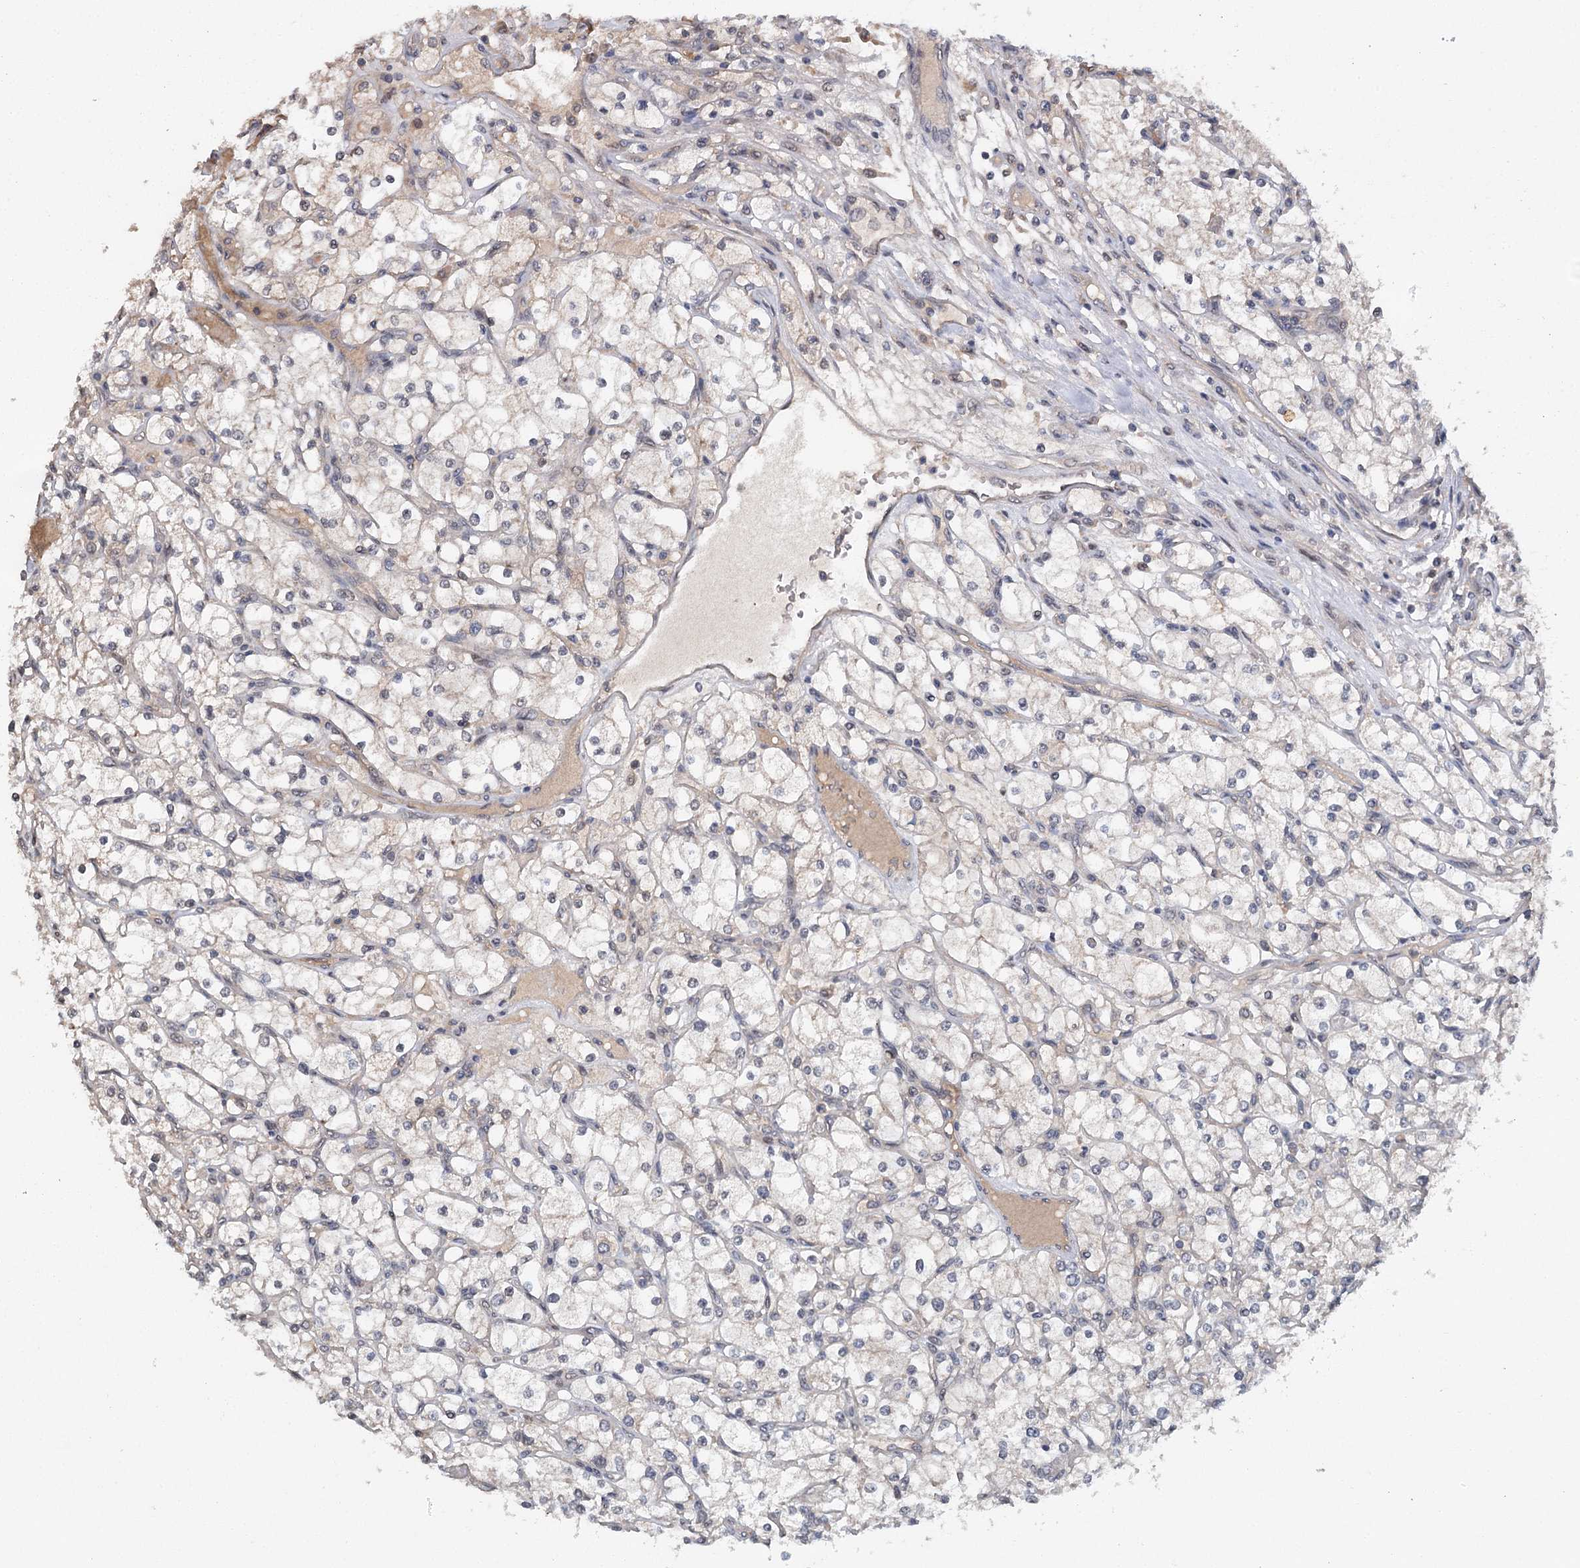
{"staining": {"intensity": "negative", "quantity": "none", "location": "none"}, "tissue": "renal cancer", "cell_type": "Tumor cells", "image_type": "cancer", "snomed": [{"axis": "morphology", "description": "Adenocarcinoma, NOS"}, {"axis": "topography", "description": "Kidney"}], "caption": "DAB (3,3'-diaminobenzidine) immunohistochemical staining of human renal adenocarcinoma shows no significant expression in tumor cells.", "gene": "MYG1", "patient": {"sex": "male", "age": 80}}